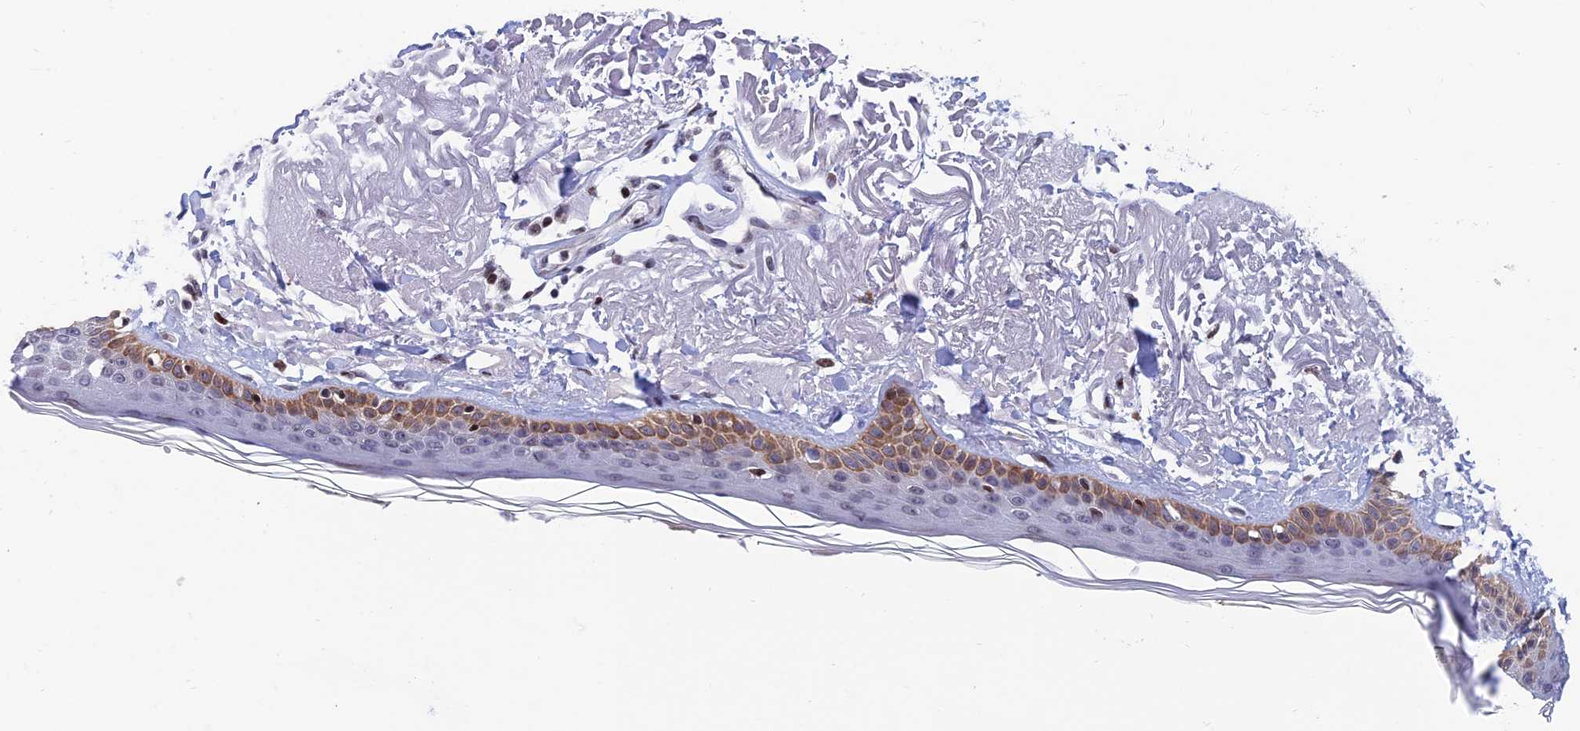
{"staining": {"intensity": "strong", "quantity": "<25%", "location": "cytoplasmic/membranous"}, "tissue": "skin", "cell_type": "Fibroblasts", "image_type": "normal", "snomed": [{"axis": "morphology", "description": "Normal tissue, NOS"}, {"axis": "topography", "description": "Skin"}, {"axis": "topography", "description": "Skeletal muscle"}], "caption": "A micrograph of human skin stained for a protein demonstrates strong cytoplasmic/membranous brown staining in fibroblasts.", "gene": "AFF3", "patient": {"sex": "male", "age": 83}}